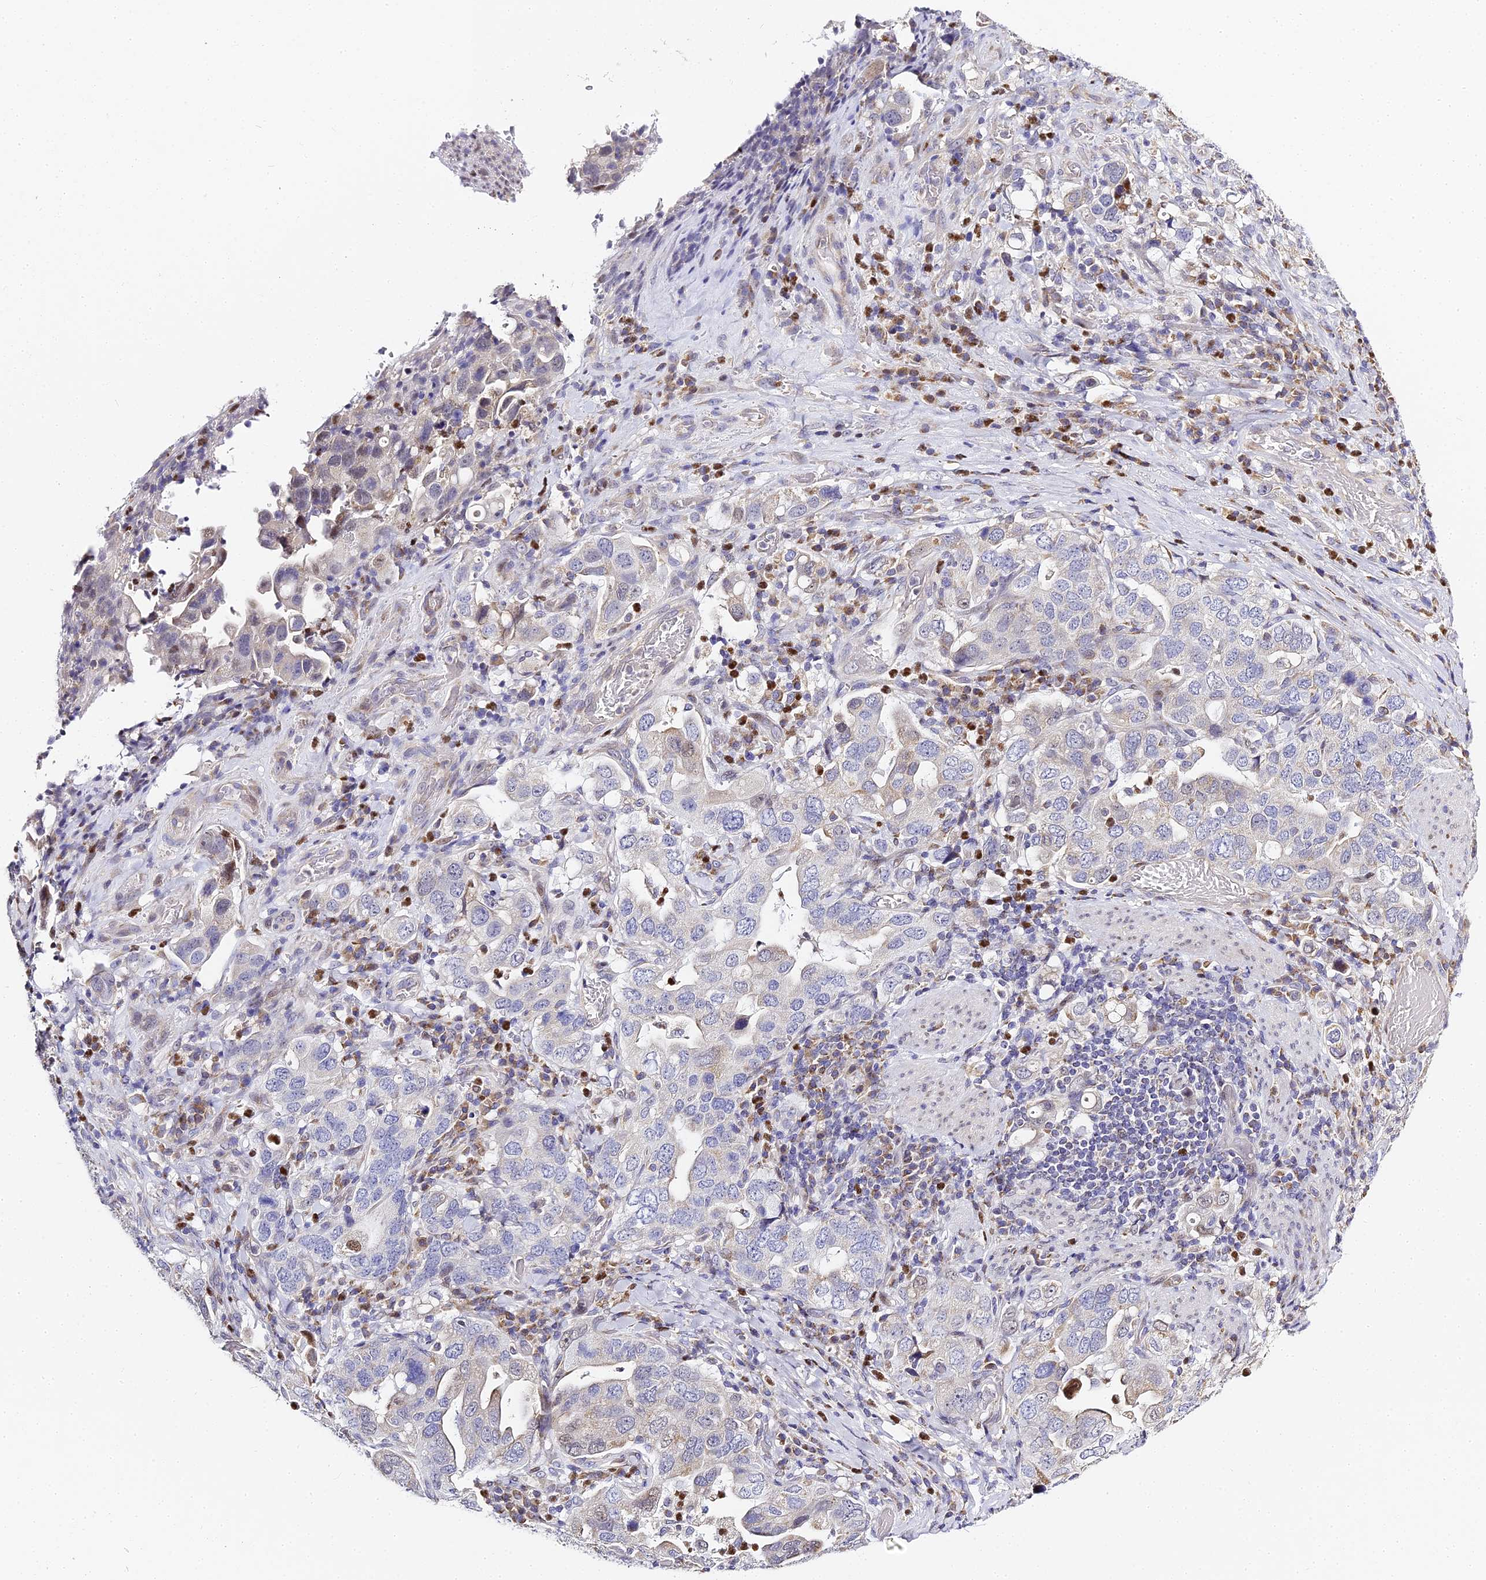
{"staining": {"intensity": "moderate", "quantity": "<25%", "location": "cytoplasmic/membranous"}, "tissue": "stomach cancer", "cell_type": "Tumor cells", "image_type": "cancer", "snomed": [{"axis": "morphology", "description": "Adenocarcinoma, NOS"}, {"axis": "topography", "description": "Stomach, upper"}], "caption": "Protein staining of adenocarcinoma (stomach) tissue demonstrates moderate cytoplasmic/membranous staining in about <25% of tumor cells.", "gene": "SERP1", "patient": {"sex": "male", "age": 62}}